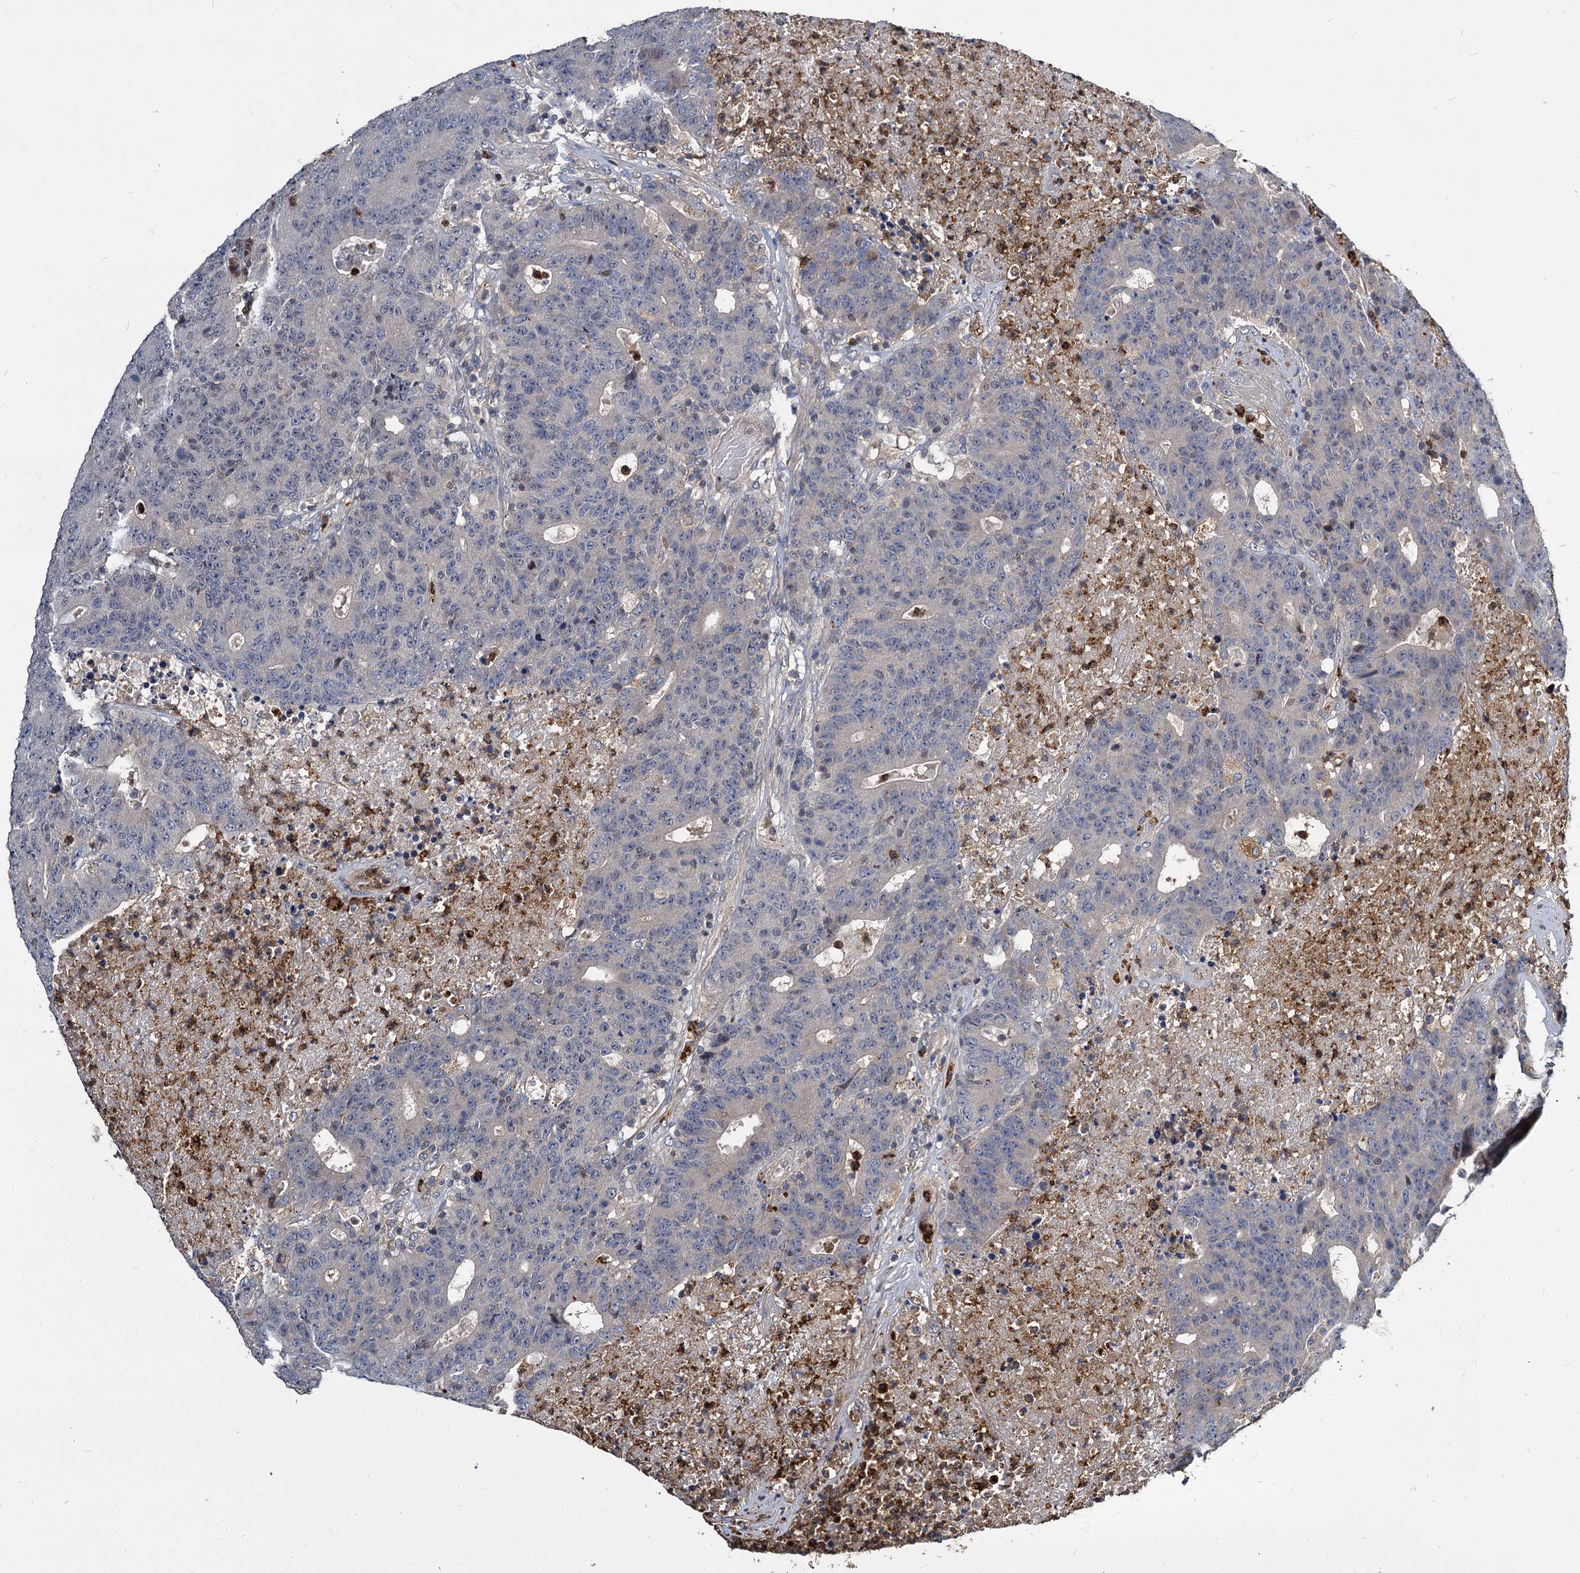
{"staining": {"intensity": "negative", "quantity": "none", "location": "none"}, "tissue": "colorectal cancer", "cell_type": "Tumor cells", "image_type": "cancer", "snomed": [{"axis": "morphology", "description": "Adenocarcinoma, NOS"}, {"axis": "topography", "description": "Colon"}], "caption": "Tumor cells are negative for brown protein staining in colorectal adenocarcinoma.", "gene": "ATG101", "patient": {"sex": "female", "age": 75}}